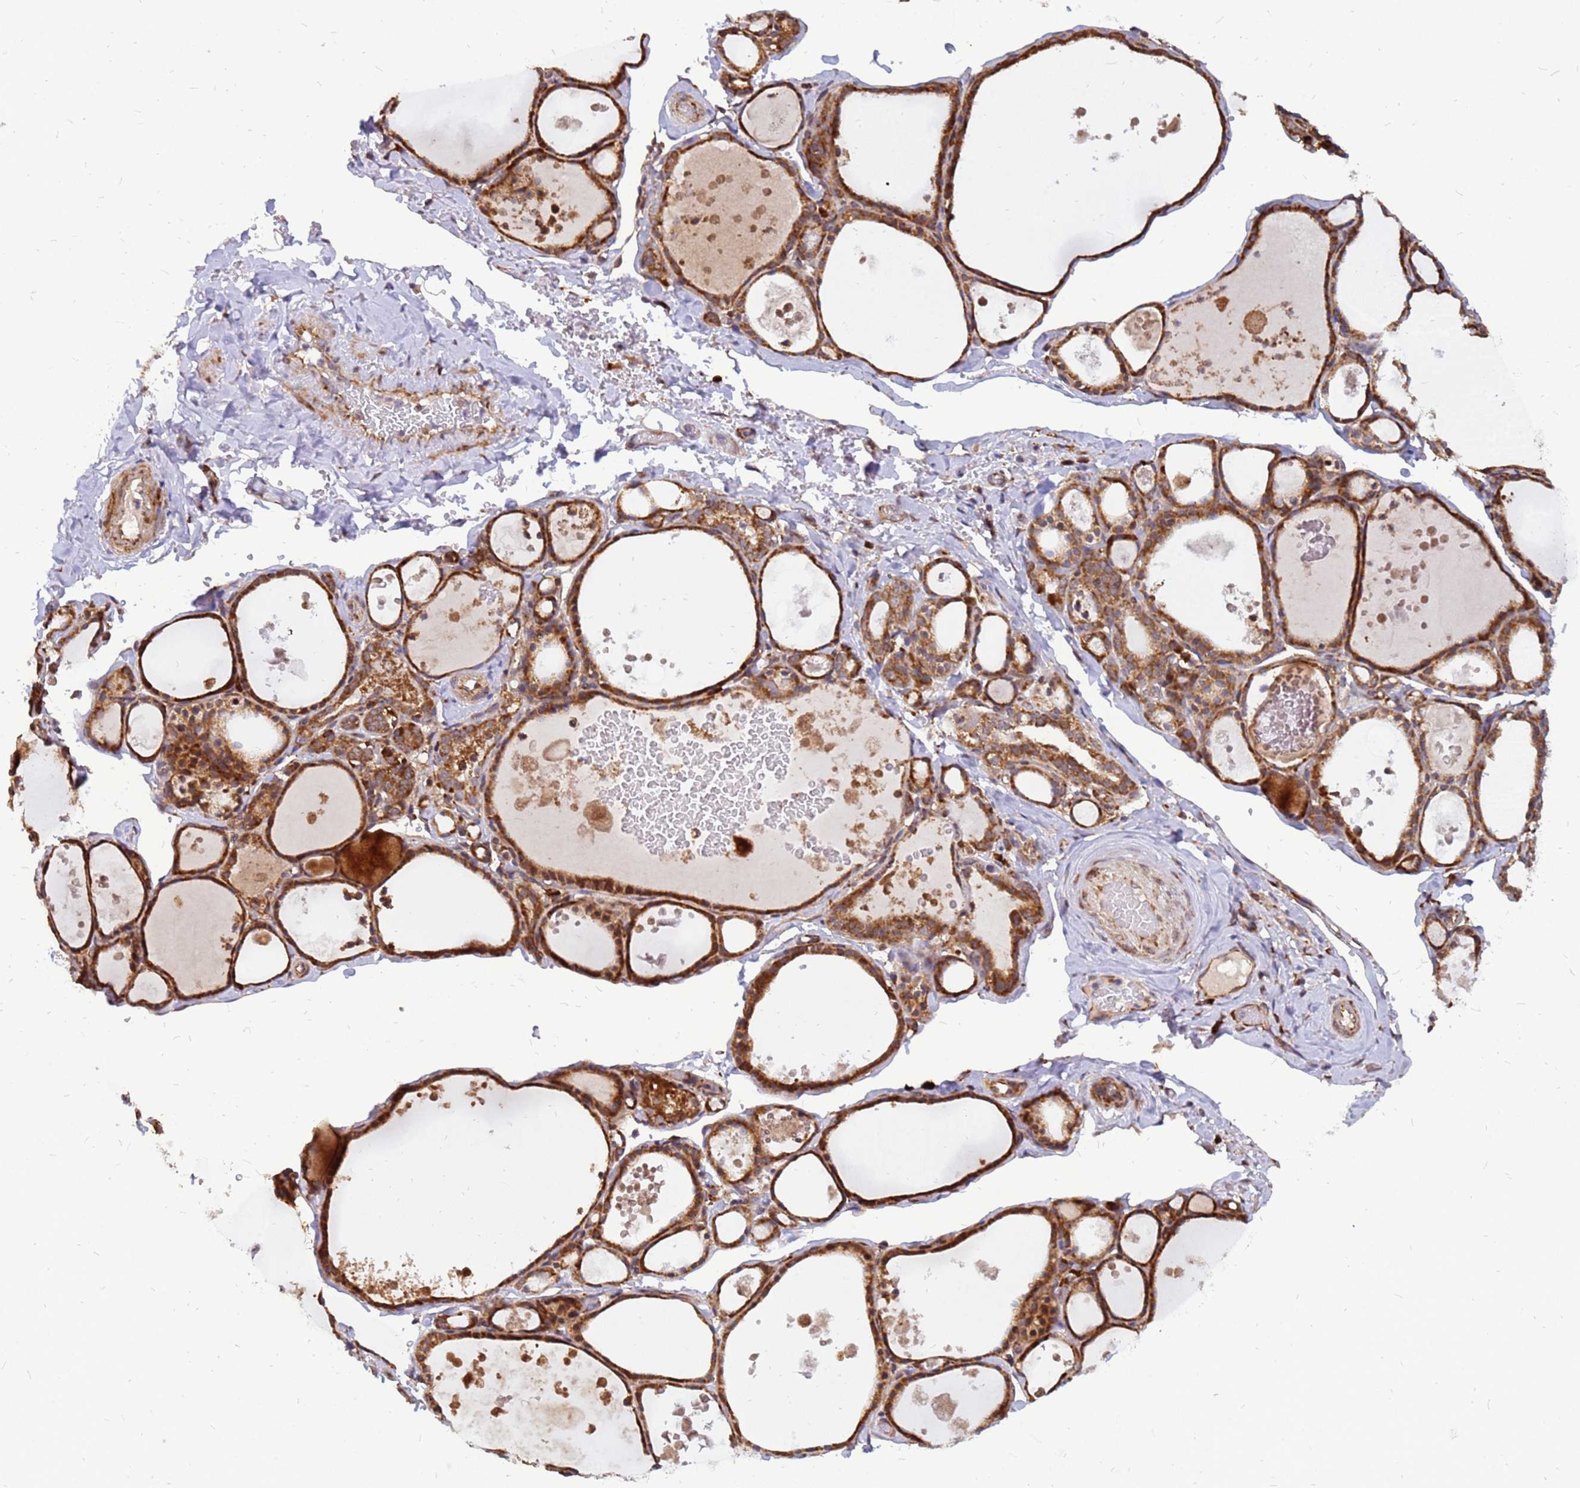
{"staining": {"intensity": "moderate", "quantity": ">75%", "location": "cytoplasmic/membranous"}, "tissue": "thyroid gland", "cell_type": "Glandular cells", "image_type": "normal", "snomed": [{"axis": "morphology", "description": "Normal tissue, NOS"}, {"axis": "topography", "description": "Thyroid gland"}], "caption": "High-magnification brightfield microscopy of unremarkable thyroid gland stained with DAB (brown) and counterstained with hematoxylin (blue). glandular cells exhibit moderate cytoplasmic/membranous staining is seen in about>75% of cells. The staining was performed using DAB (3,3'-diaminobenzidine) to visualize the protein expression in brown, while the nuclei were stained in blue with hematoxylin (Magnification: 20x).", "gene": "RPL8", "patient": {"sex": "male", "age": 56}}